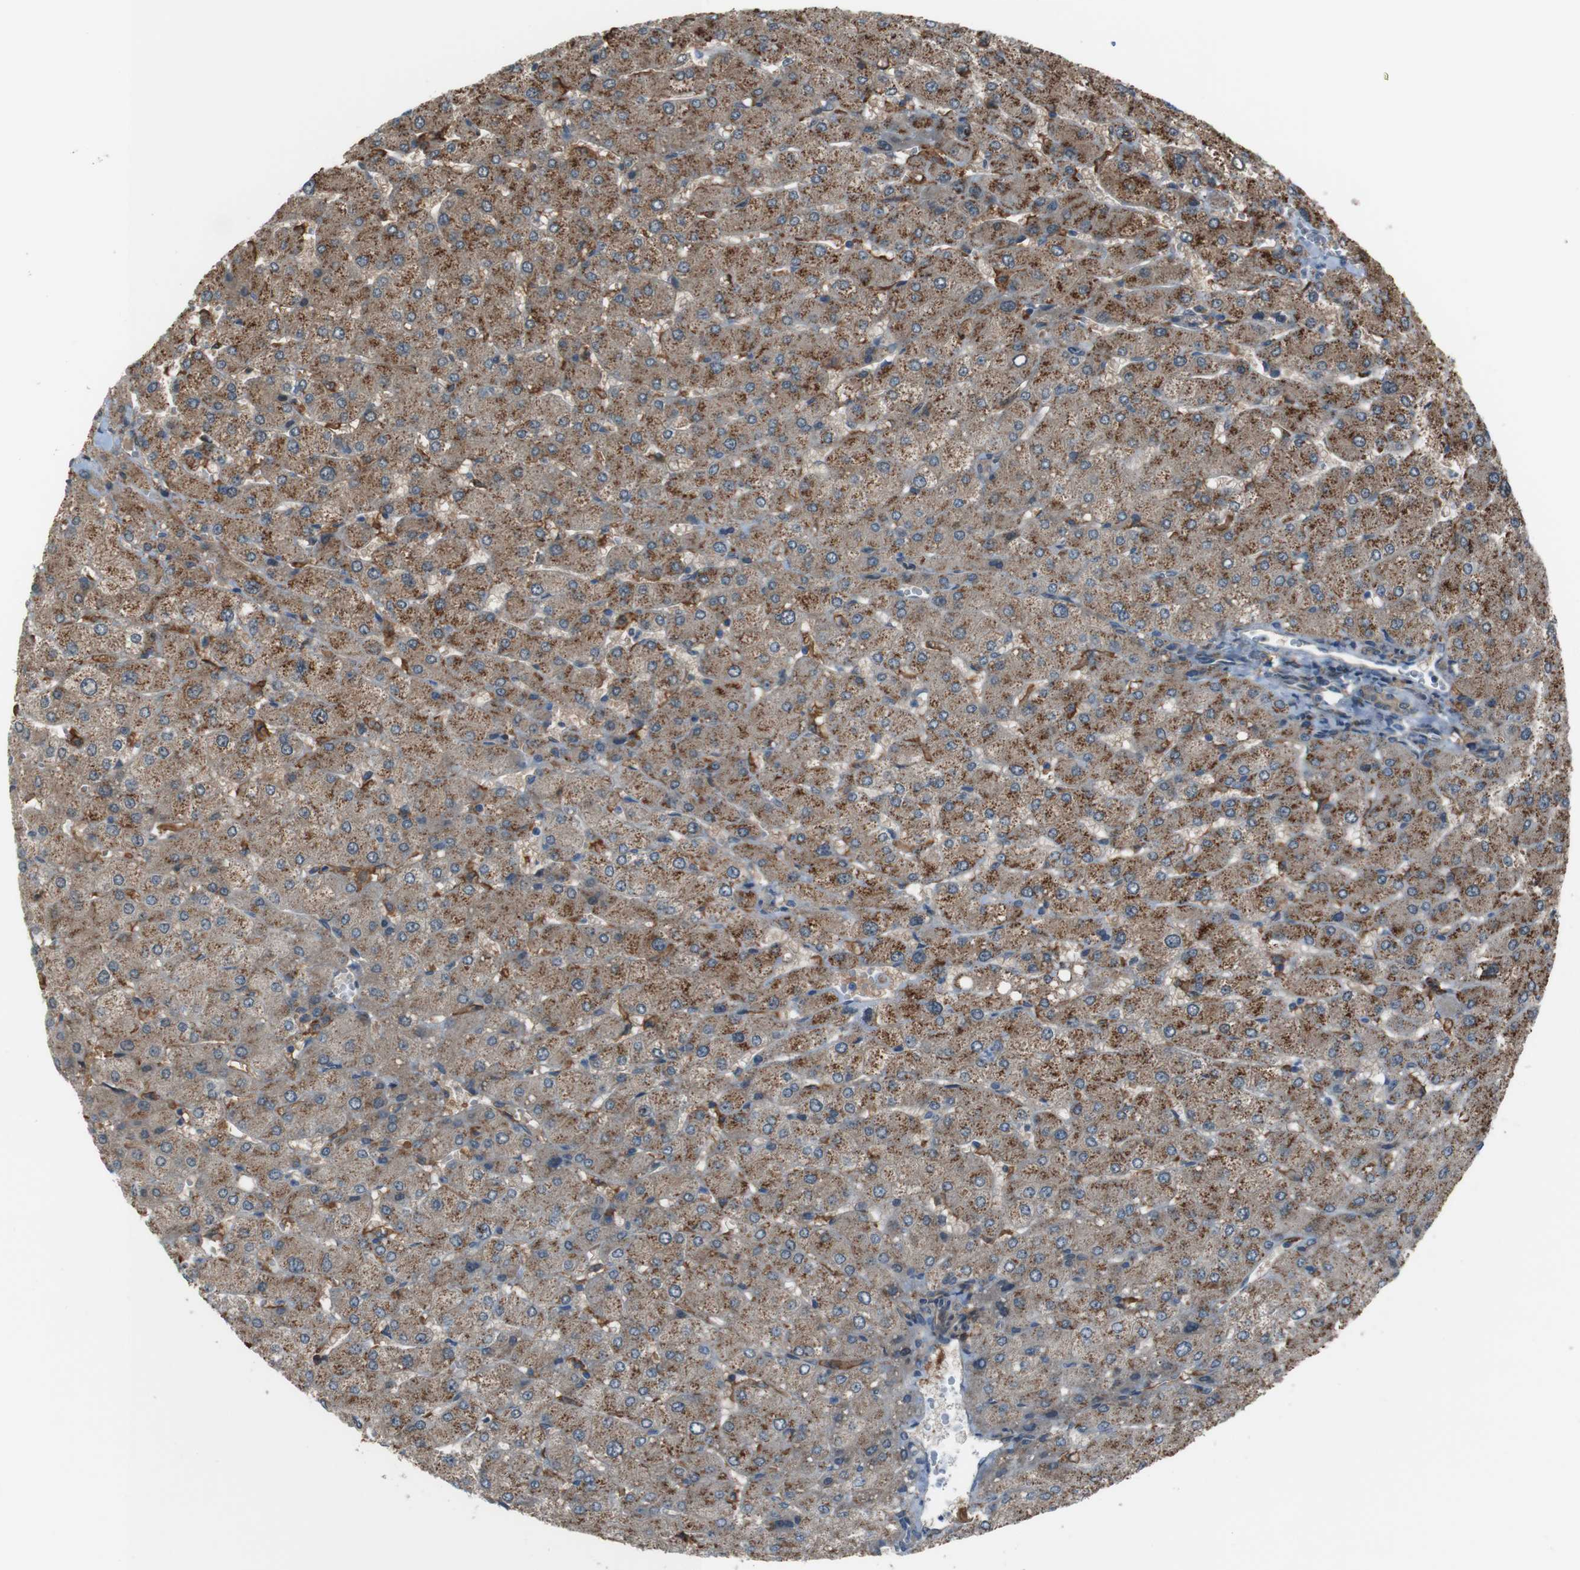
{"staining": {"intensity": "weak", "quantity": ">75%", "location": "cytoplasmic/membranous"}, "tissue": "liver", "cell_type": "Cholangiocytes", "image_type": "normal", "snomed": [{"axis": "morphology", "description": "Normal tissue, NOS"}, {"axis": "topography", "description": "Liver"}], "caption": "Cholangiocytes exhibit low levels of weak cytoplasmic/membranous staining in approximately >75% of cells in benign liver.", "gene": "ATP2B1", "patient": {"sex": "male", "age": 55}}